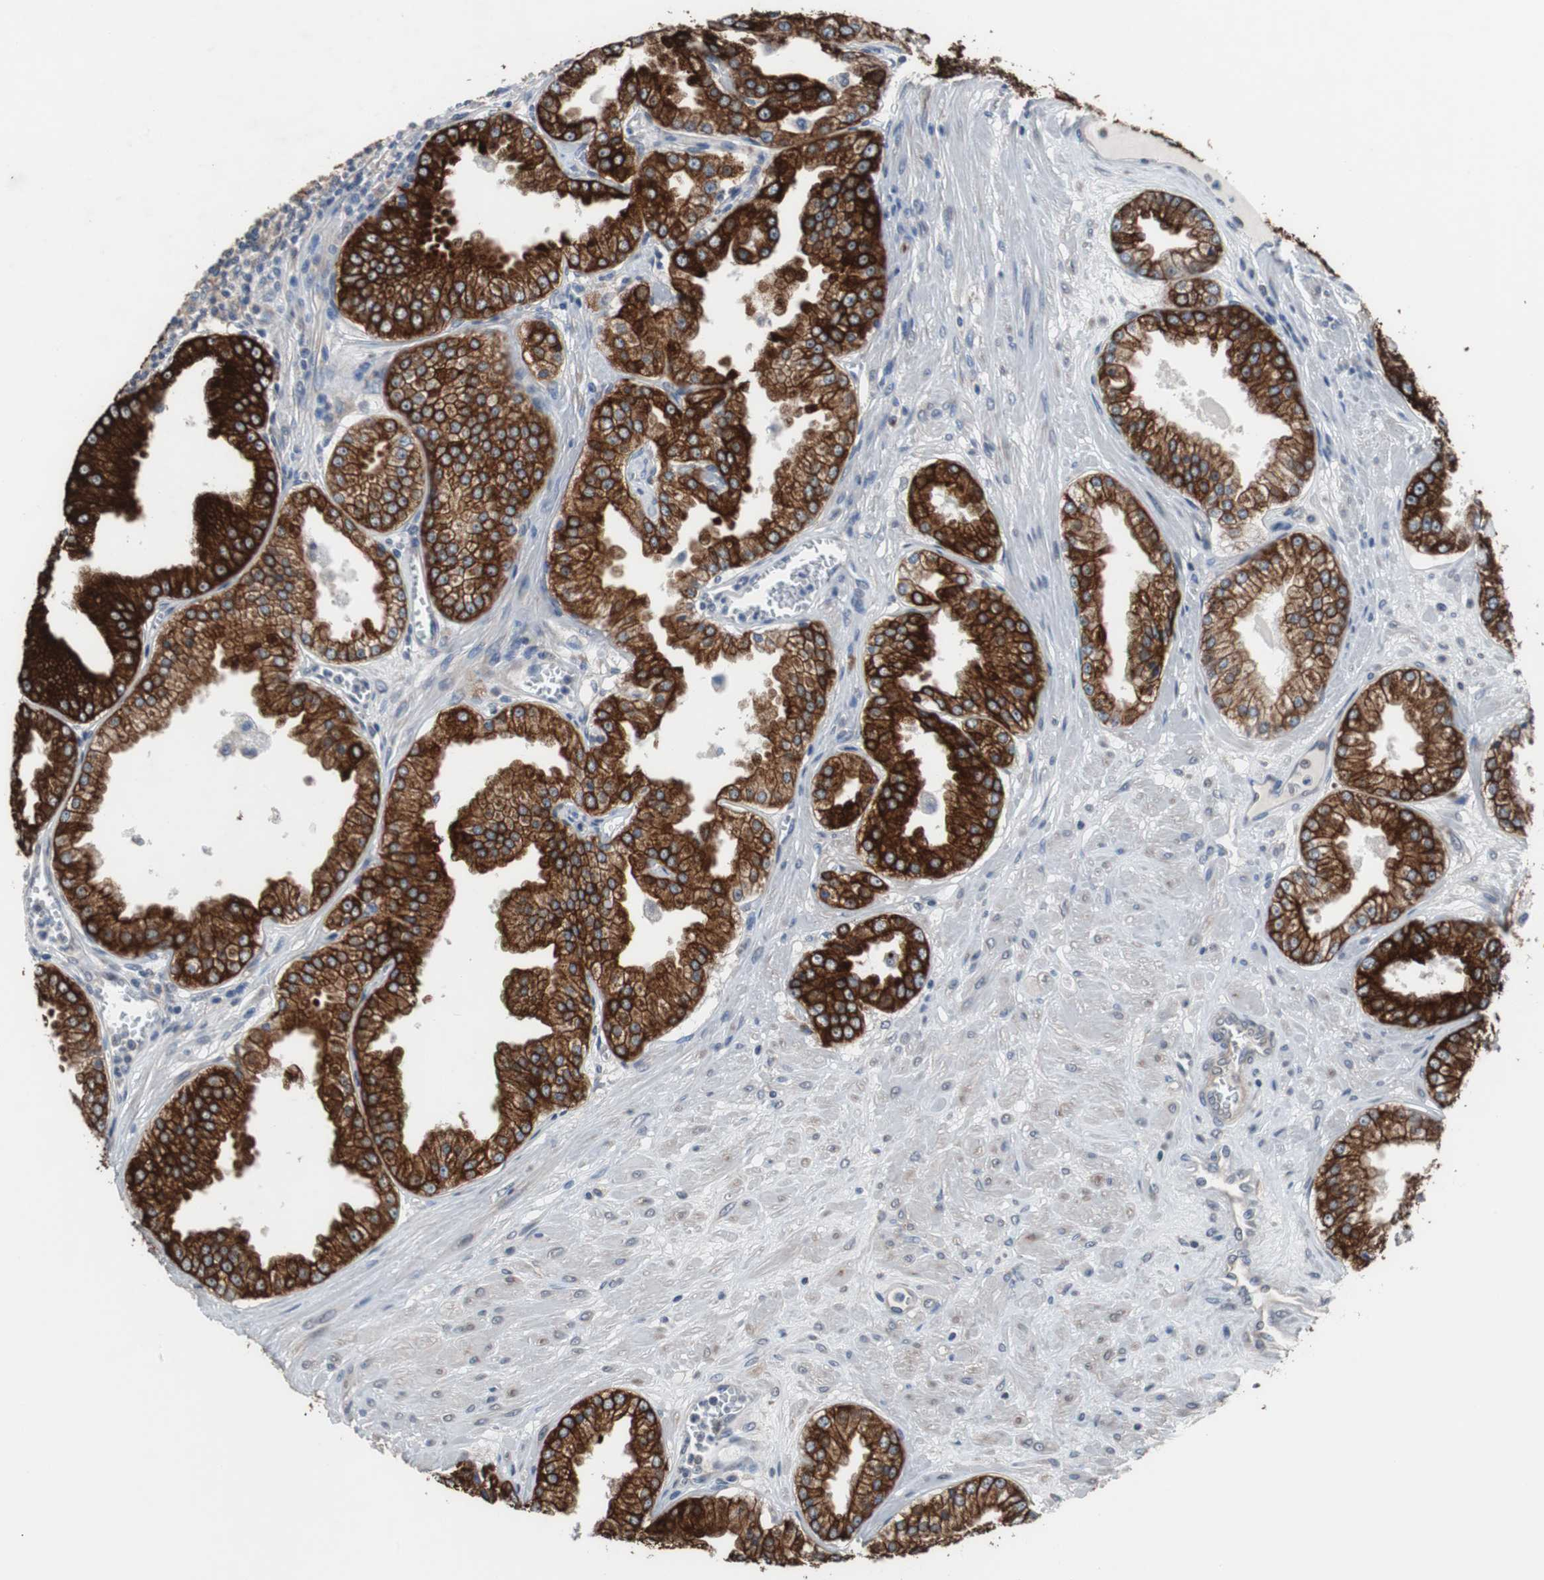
{"staining": {"intensity": "strong", "quantity": ">75%", "location": "cytoplasmic/membranous"}, "tissue": "prostate cancer", "cell_type": "Tumor cells", "image_type": "cancer", "snomed": [{"axis": "morphology", "description": "Adenocarcinoma, High grade"}, {"axis": "topography", "description": "Prostate"}], "caption": "IHC (DAB (3,3'-diaminobenzidine)) staining of human adenocarcinoma (high-grade) (prostate) reveals strong cytoplasmic/membranous protein positivity in about >75% of tumor cells.", "gene": "USP10", "patient": {"sex": "male", "age": 61}}